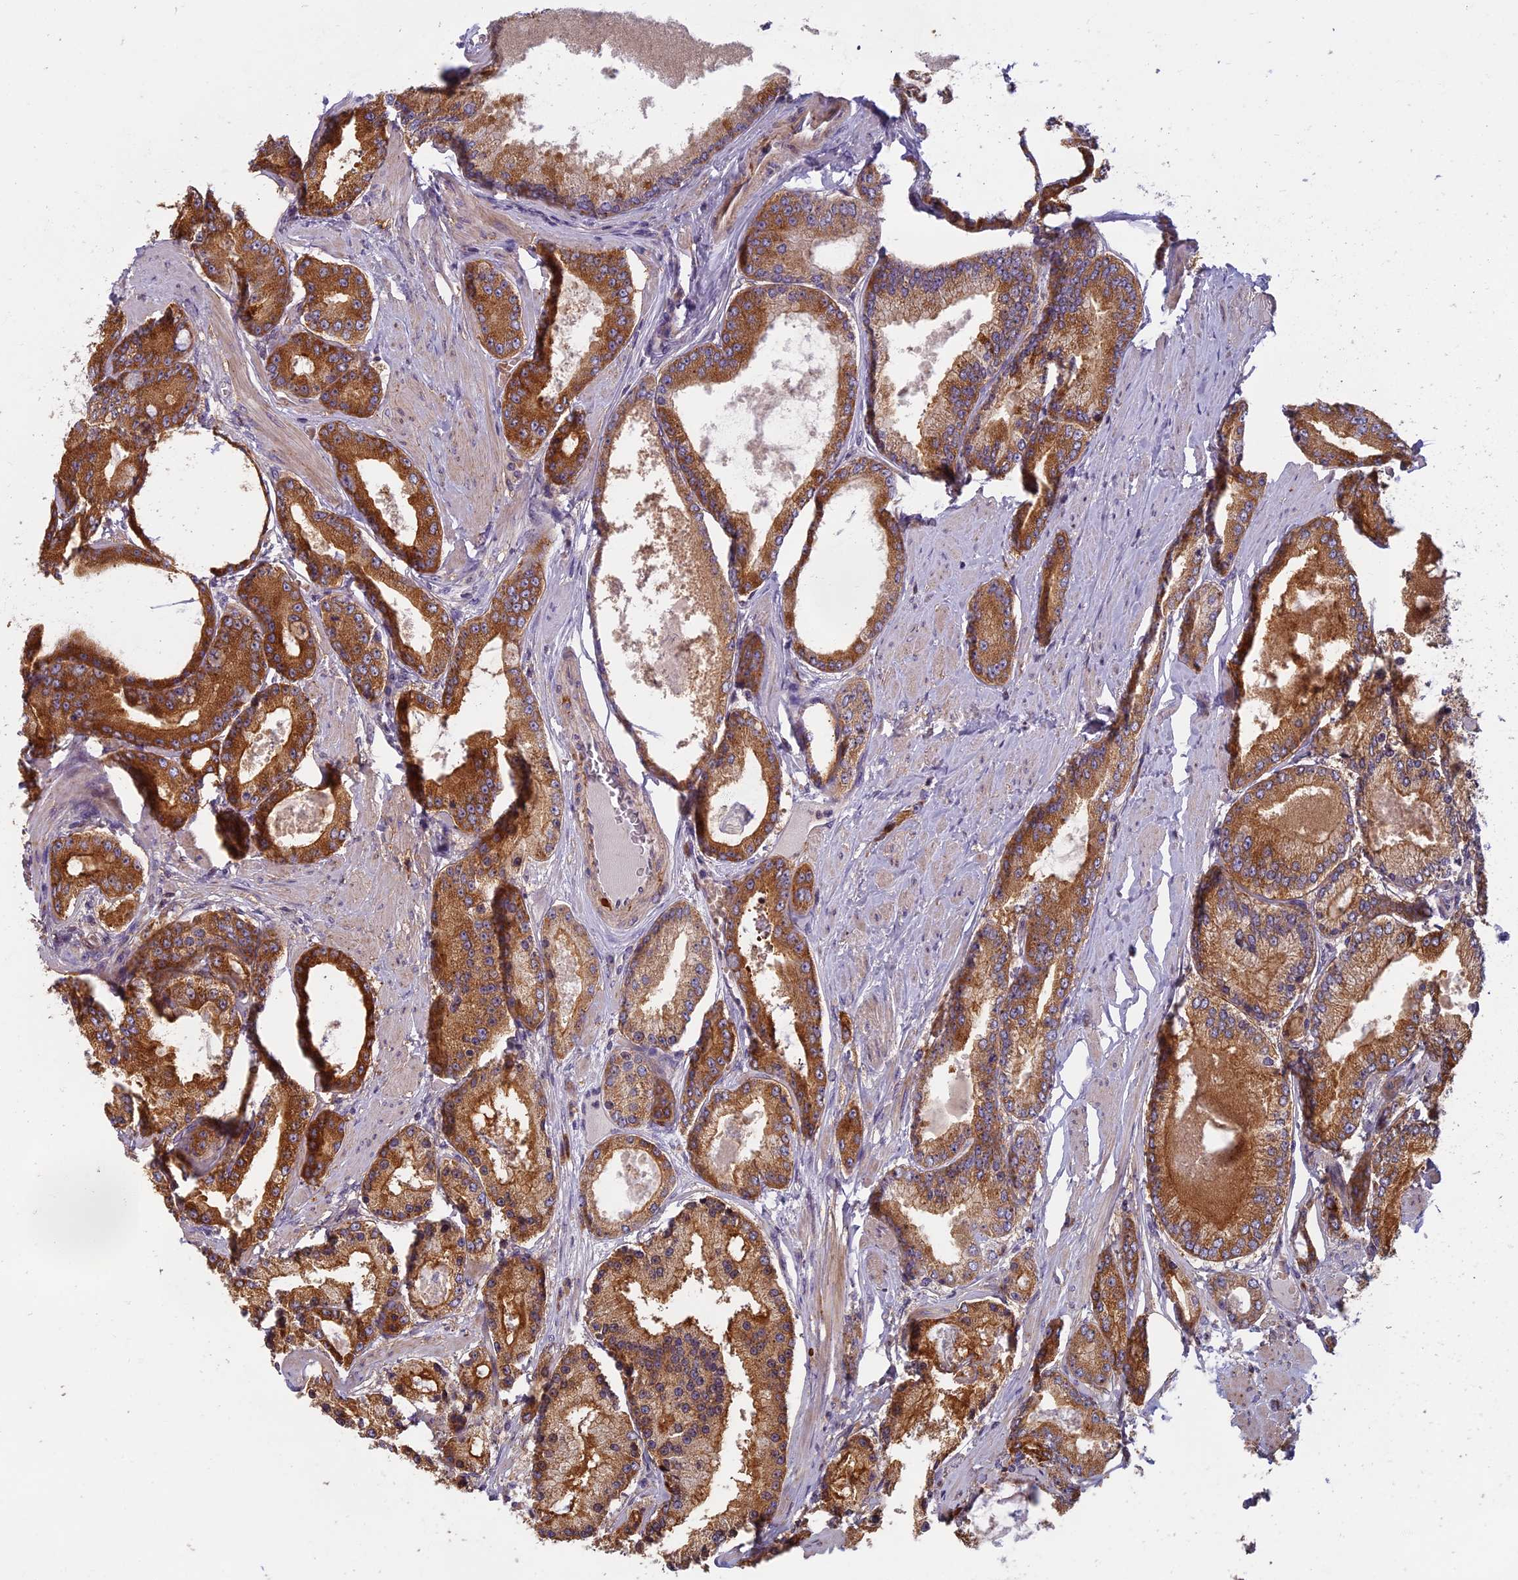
{"staining": {"intensity": "moderate", "quantity": ">75%", "location": "cytoplasmic/membranous"}, "tissue": "prostate cancer", "cell_type": "Tumor cells", "image_type": "cancer", "snomed": [{"axis": "morphology", "description": "Adenocarcinoma, High grade"}, {"axis": "topography", "description": "Prostate"}], "caption": "Immunohistochemical staining of human prostate cancer exhibits medium levels of moderate cytoplasmic/membranous staining in approximately >75% of tumor cells. Using DAB (3,3'-diaminobenzidine) (brown) and hematoxylin (blue) stains, captured at high magnification using brightfield microscopy.", "gene": "EDAR", "patient": {"sex": "male", "age": 59}}